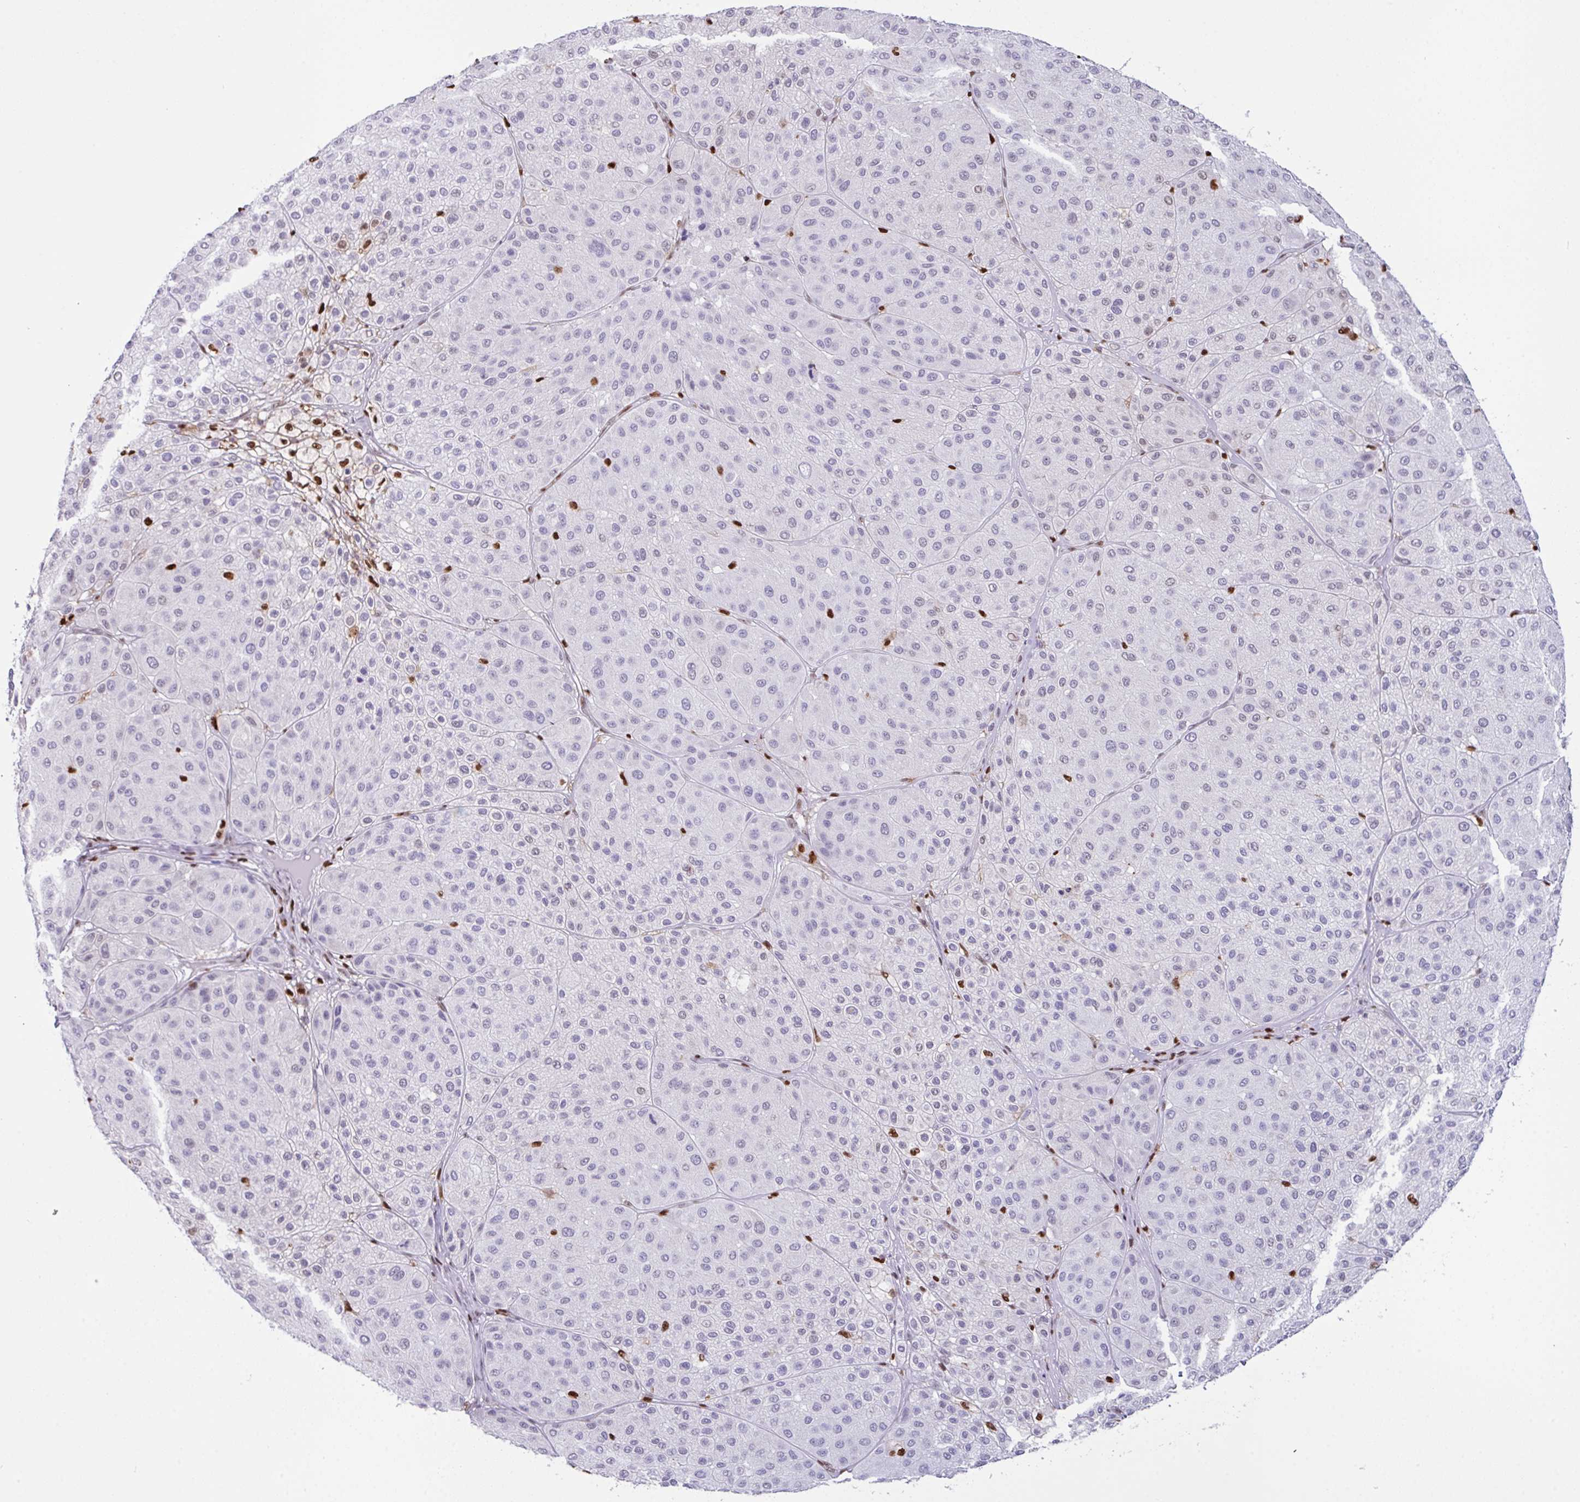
{"staining": {"intensity": "negative", "quantity": "none", "location": "none"}, "tissue": "melanoma", "cell_type": "Tumor cells", "image_type": "cancer", "snomed": [{"axis": "morphology", "description": "Malignant melanoma, Metastatic site"}, {"axis": "topography", "description": "Smooth muscle"}], "caption": "Immunohistochemistry (IHC) of human malignant melanoma (metastatic site) demonstrates no positivity in tumor cells.", "gene": "BTBD10", "patient": {"sex": "male", "age": 41}}